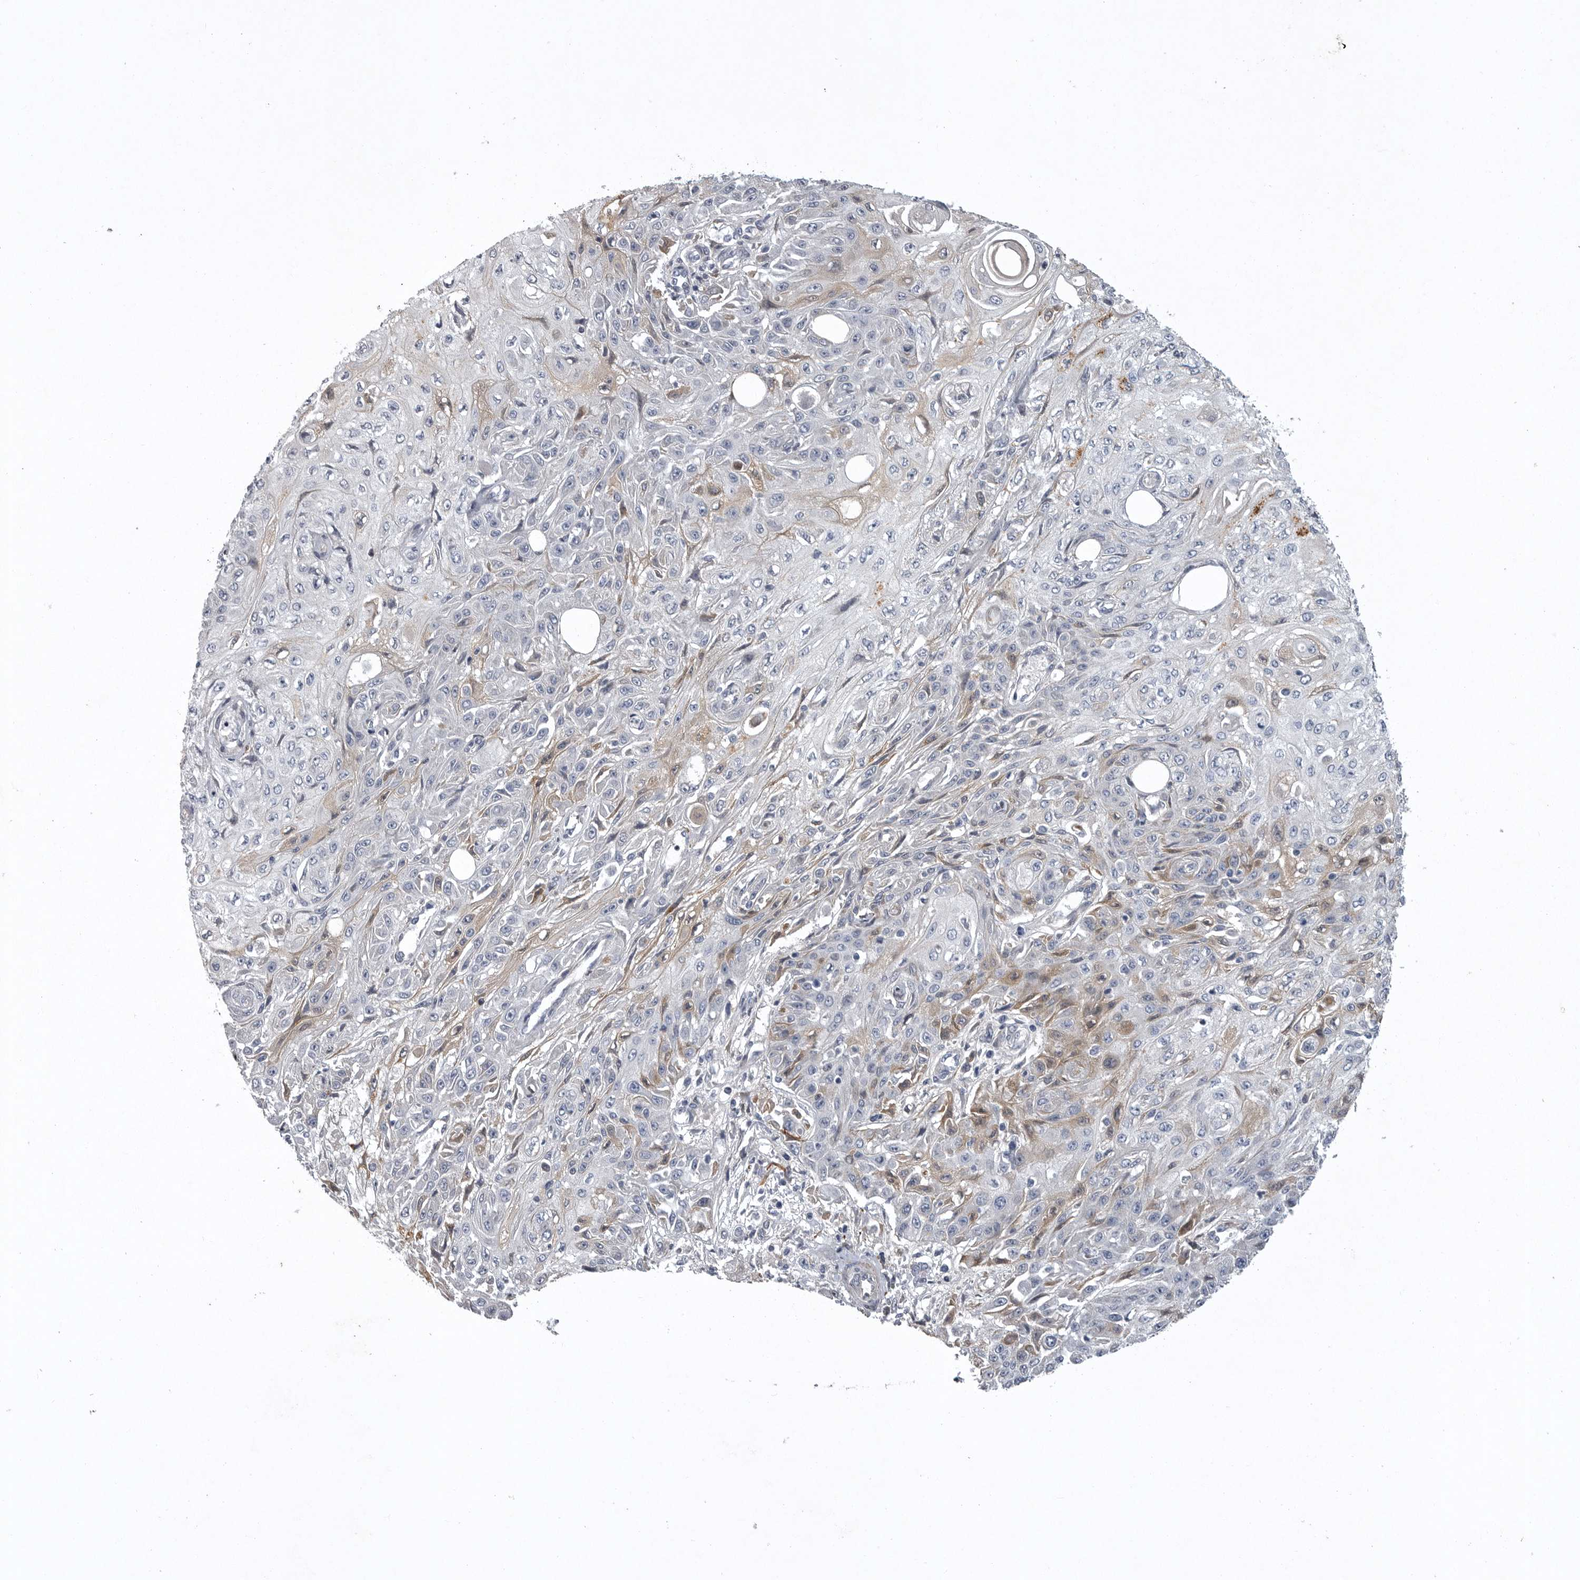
{"staining": {"intensity": "negative", "quantity": "none", "location": "none"}, "tissue": "skin cancer", "cell_type": "Tumor cells", "image_type": "cancer", "snomed": [{"axis": "morphology", "description": "Squamous cell carcinoma, NOS"}, {"axis": "morphology", "description": "Squamous cell carcinoma, metastatic, NOS"}, {"axis": "topography", "description": "Skin"}, {"axis": "topography", "description": "Lymph node"}], "caption": "IHC of human skin cancer reveals no positivity in tumor cells. (Stains: DAB (3,3'-diaminobenzidine) IHC with hematoxylin counter stain, Microscopy: brightfield microscopy at high magnification).", "gene": "CRP", "patient": {"sex": "male", "age": 75}}